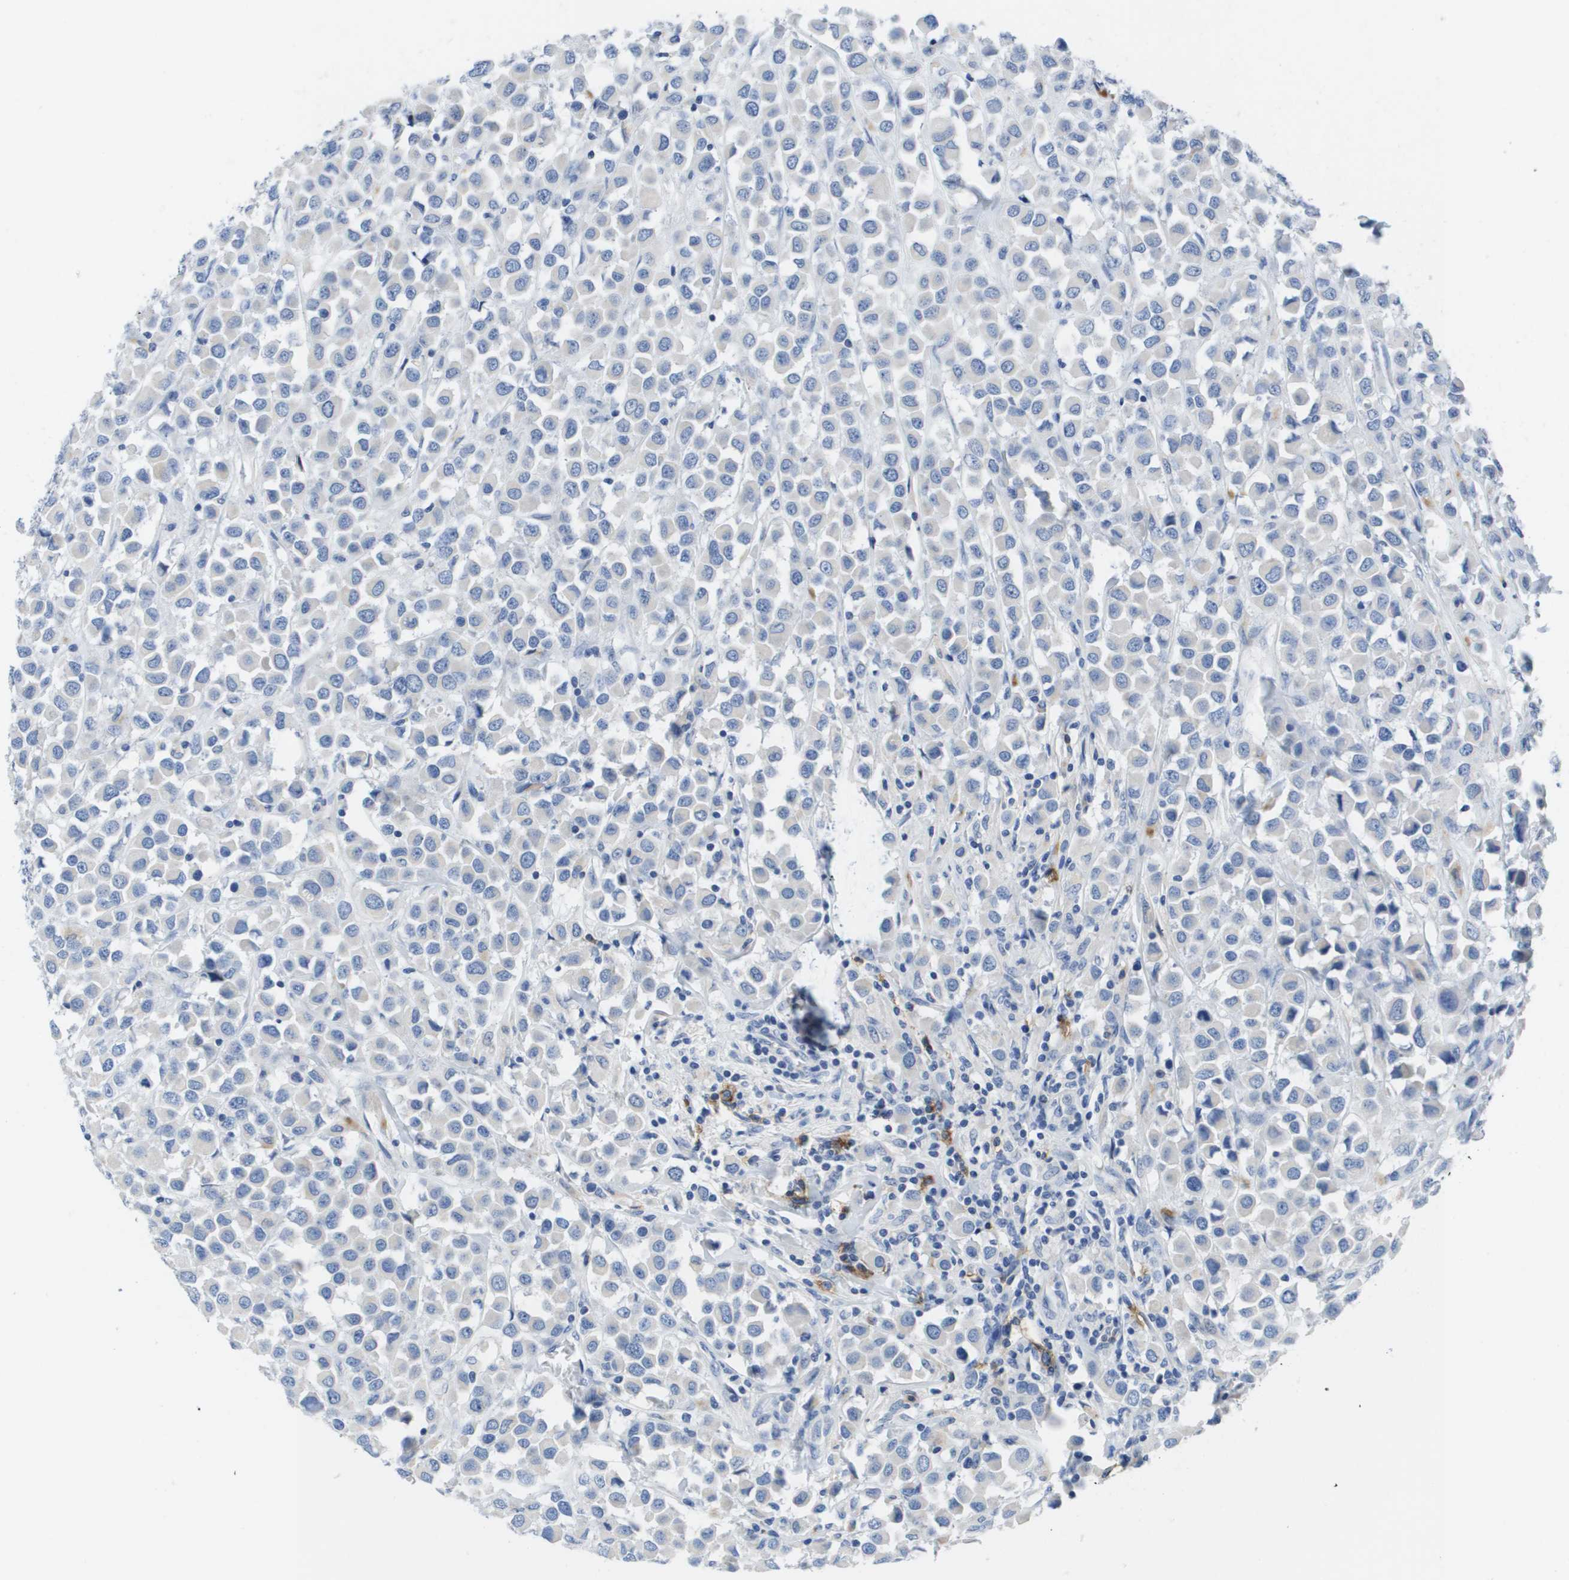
{"staining": {"intensity": "negative", "quantity": "none", "location": "none"}, "tissue": "breast cancer", "cell_type": "Tumor cells", "image_type": "cancer", "snomed": [{"axis": "morphology", "description": "Duct carcinoma"}, {"axis": "topography", "description": "Breast"}], "caption": "Image shows no protein expression in tumor cells of breast invasive ductal carcinoma tissue. (DAB immunohistochemistry with hematoxylin counter stain).", "gene": "MS4A1", "patient": {"sex": "female", "age": 61}}